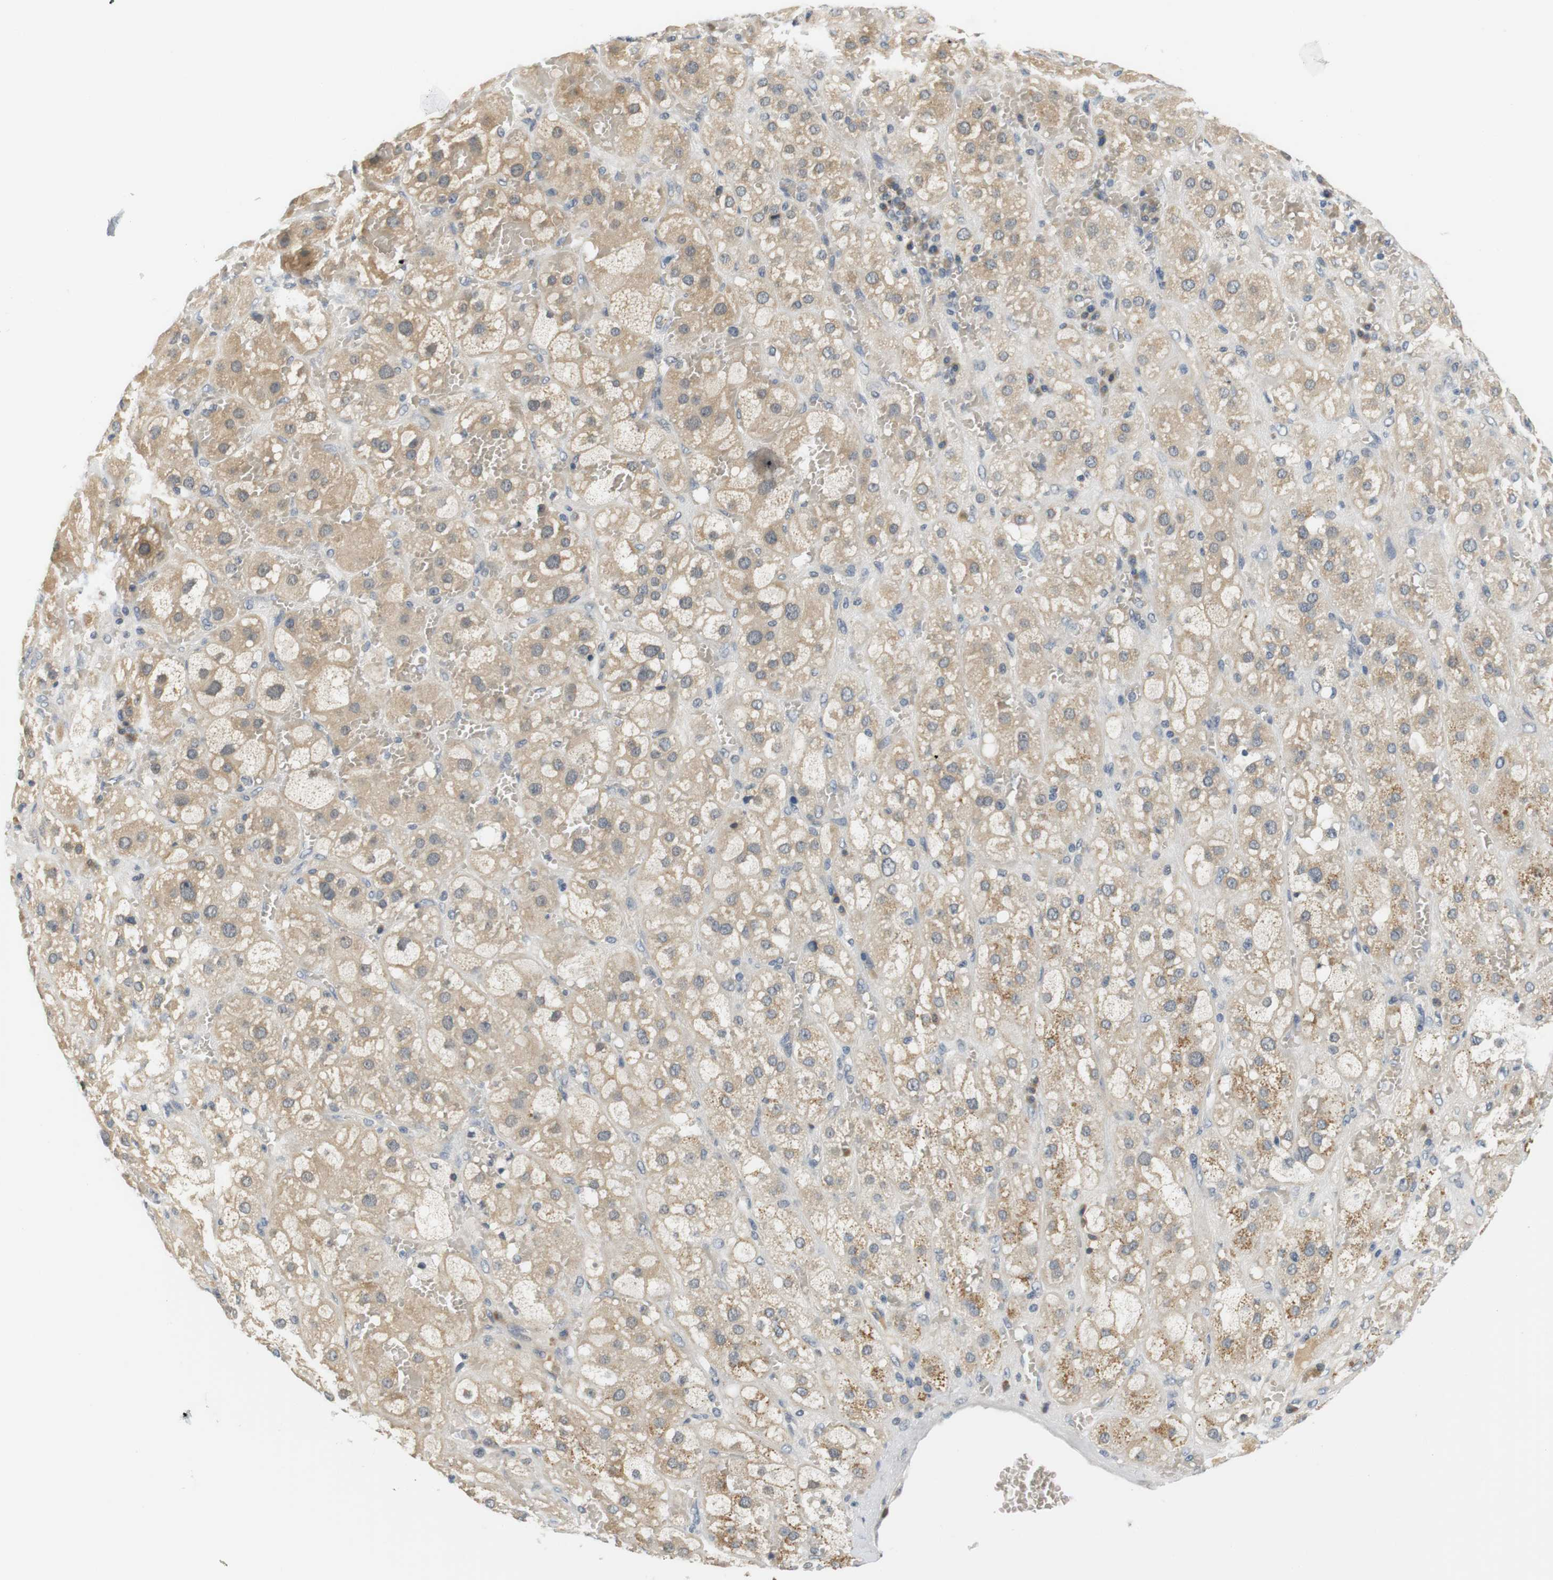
{"staining": {"intensity": "weak", "quantity": ">75%", "location": "cytoplasmic/membranous"}, "tissue": "adrenal gland", "cell_type": "Glandular cells", "image_type": "normal", "snomed": [{"axis": "morphology", "description": "Normal tissue, NOS"}, {"axis": "topography", "description": "Adrenal gland"}], "caption": "Benign adrenal gland demonstrates weak cytoplasmic/membranous positivity in about >75% of glandular cells The staining was performed using DAB (3,3'-diaminobenzidine), with brown indicating positive protein expression. Nuclei are stained blue with hematoxylin..", "gene": "WNT7A", "patient": {"sex": "female", "age": 47}}